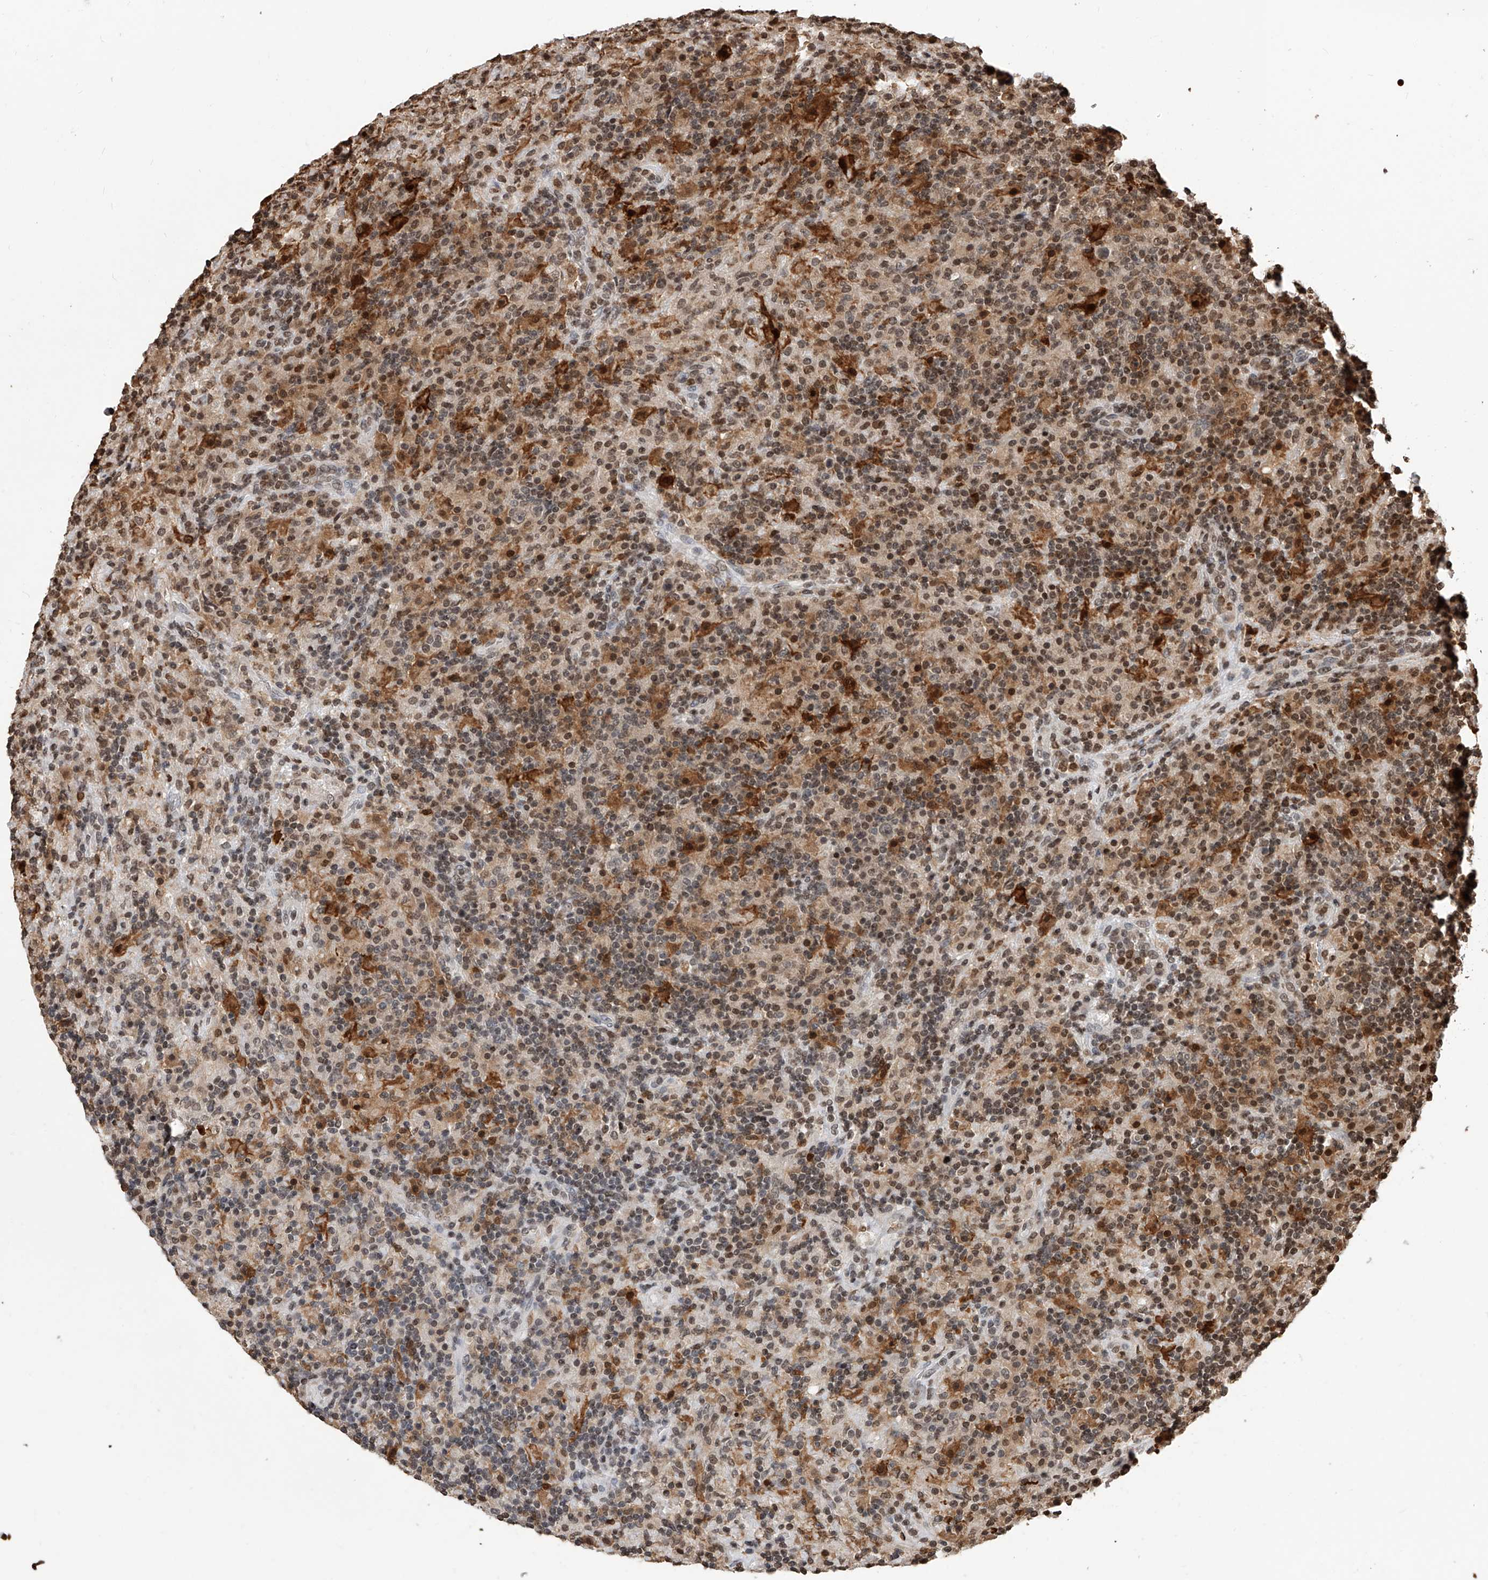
{"staining": {"intensity": "negative", "quantity": "none", "location": "none"}, "tissue": "lymphoma", "cell_type": "Tumor cells", "image_type": "cancer", "snomed": [{"axis": "morphology", "description": "Hodgkin's disease, NOS"}, {"axis": "topography", "description": "Lymph node"}], "caption": "Immunohistochemistry (IHC) image of human lymphoma stained for a protein (brown), which exhibits no staining in tumor cells. Brightfield microscopy of IHC stained with DAB (brown) and hematoxylin (blue), captured at high magnification.", "gene": "CFAP410", "patient": {"sex": "male", "age": 70}}